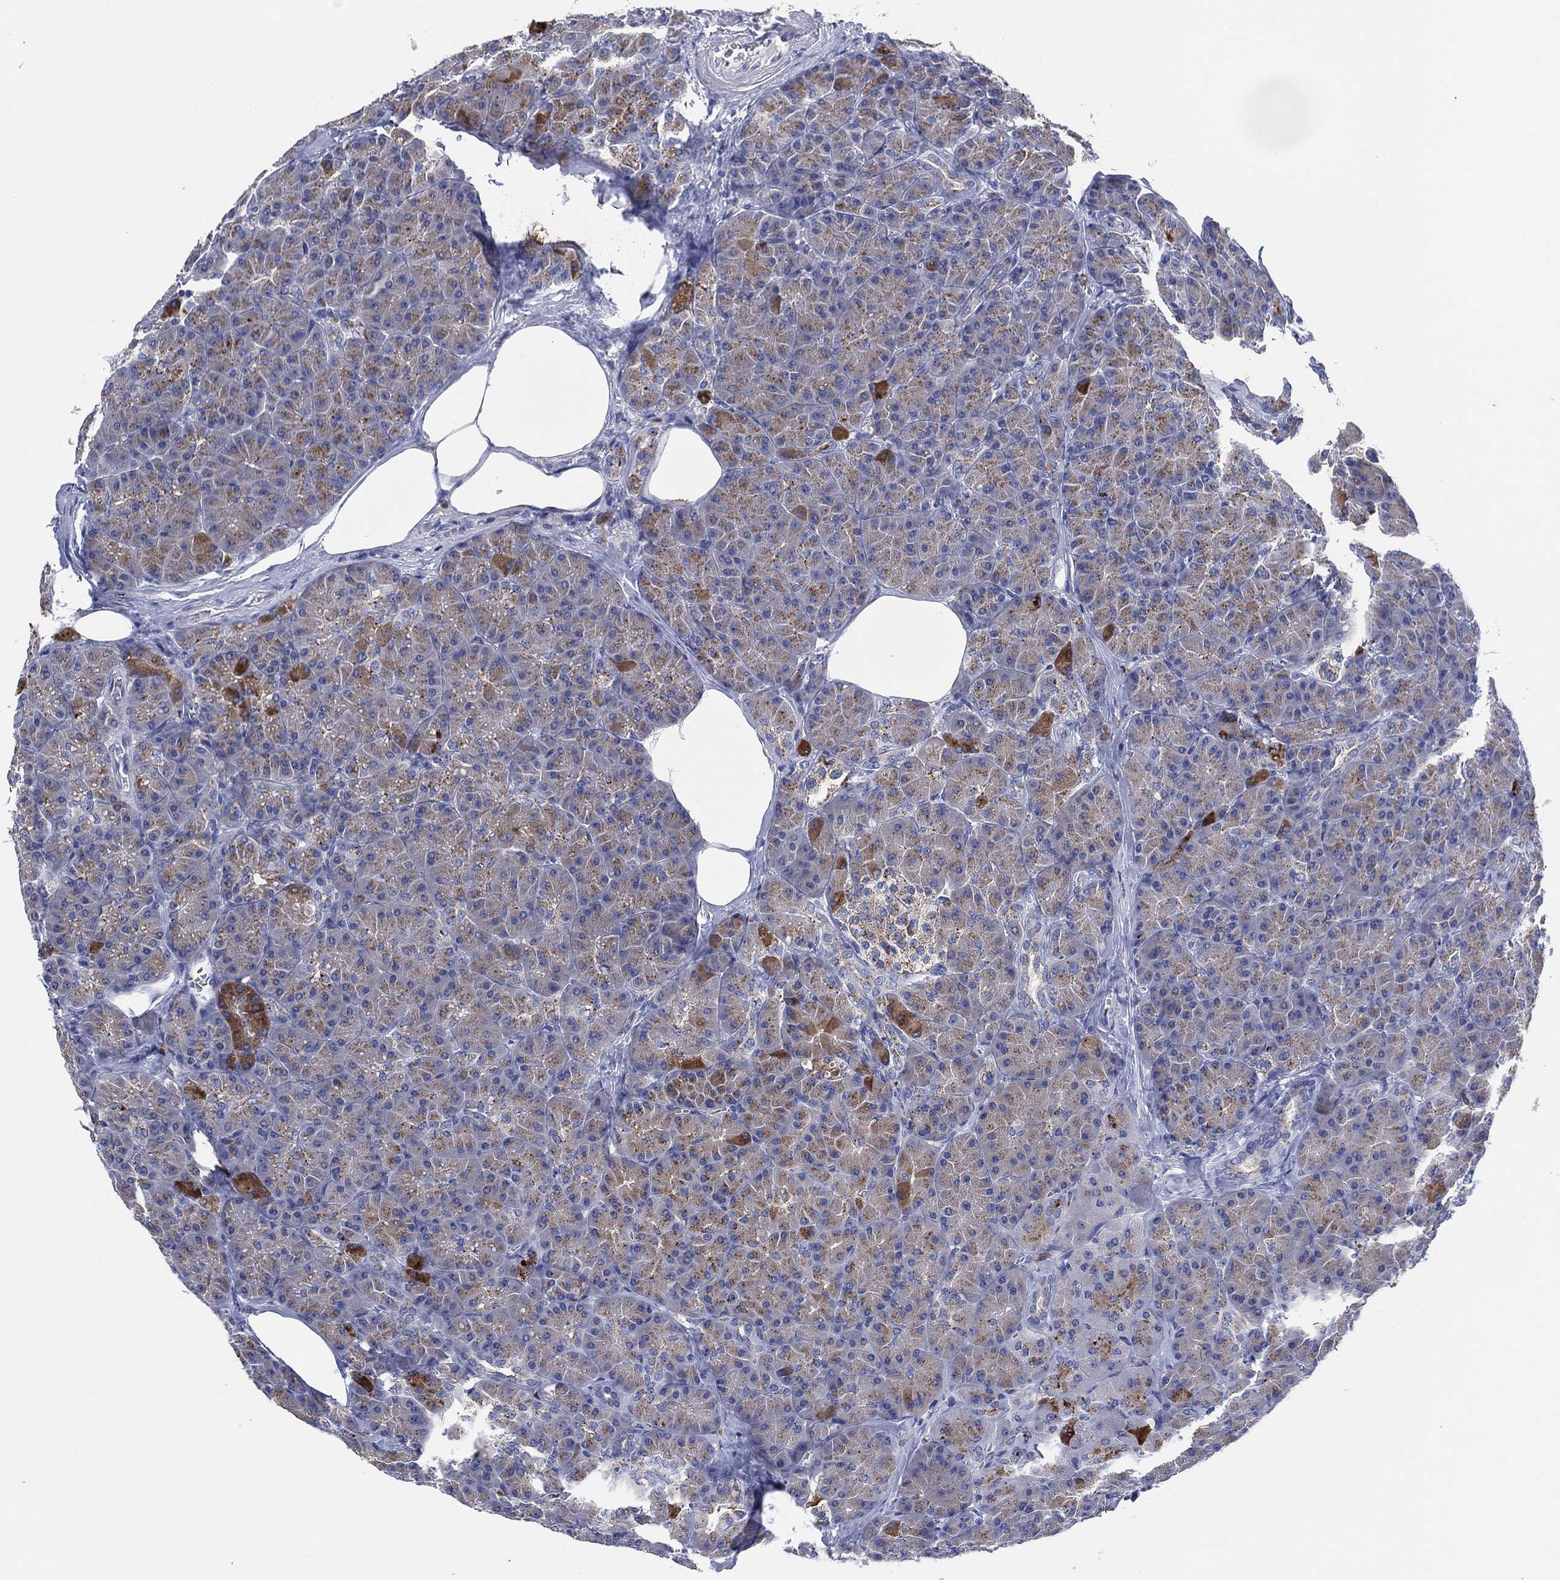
{"staining": {"intensity": "moderate", "quantity": "<25%", "location": "cytoplasmic/membranous"}, "tissue": "pancreas", "cell_type": "Exocrine glandular cells", "image_type": "normal", "snomed": [{"axis": "morphology", "description": "Normal tissue, NOS"}, {"axis": "topography", "description": "Pancreas"}], "caption": "IHC (DAB (3,3'-diaminobenzidine)) staining of benign pancreas exhibits moderate cytoplasmic/membranous protein staining in about <25% of exocrine glandular cells. IHC stains the protein of interest in brown and the nuclei are stained blue.", "gene": "GALNS", "patient": {"sex": "male", "age": 57}}